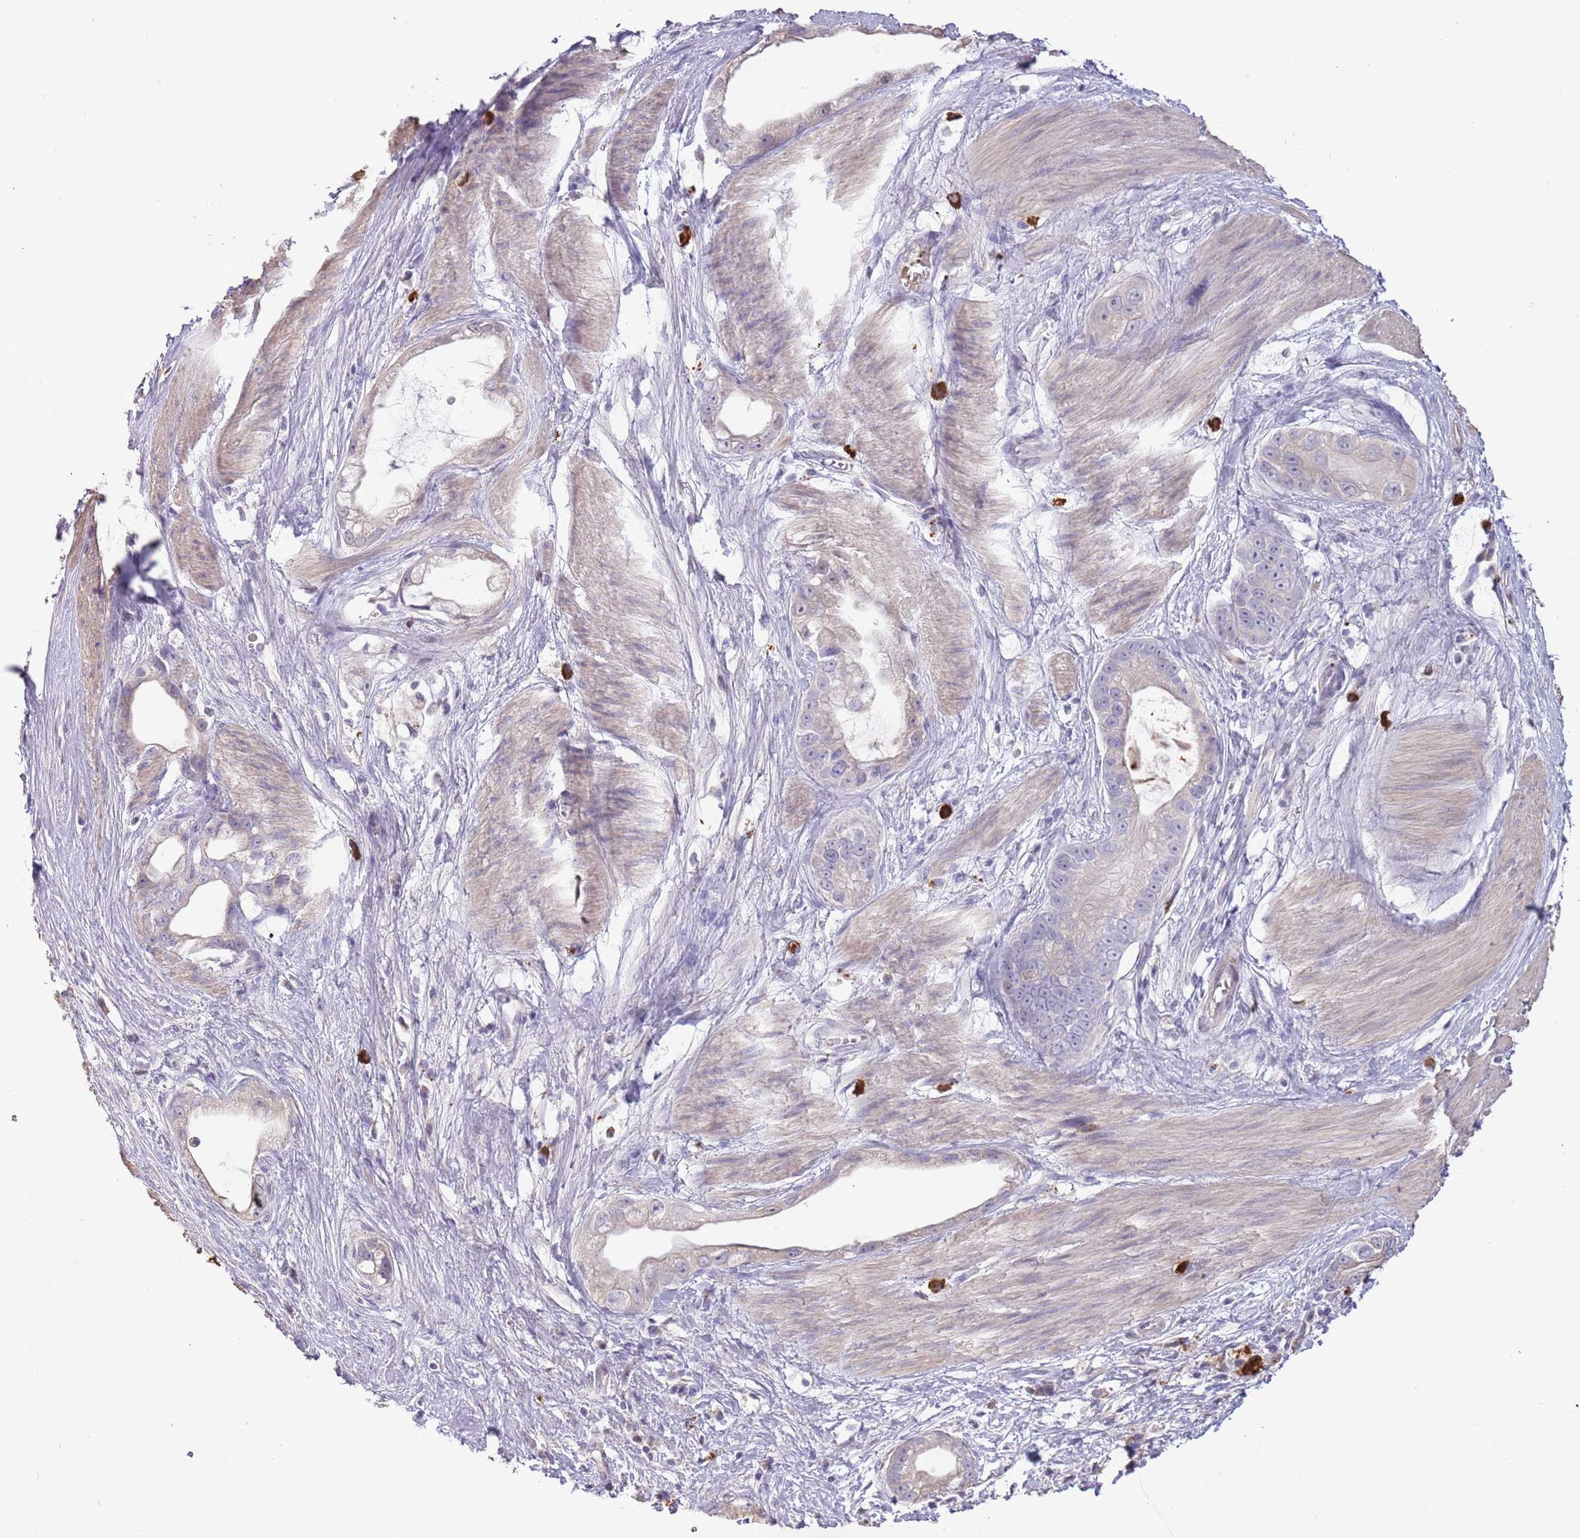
{"staining": {"intensity": "negative", "quantity": "none", "location": "none"}, "tissue": "stomach cancer", "cell_type": "Tumor cells", "image_type": "cancer", "snomed": [{"axis": "morphology", "description": "Adenocarcinoma, NOS"}, {"axis": "topography", "description": "Stomach"}], "caption": "This is an immunohistochemistry histopathology image of stomach adenocarcinoma. There is no expression in tumor cells.", "gene": "P2RY13", "patient": {"sex": "male", "age": 55}}